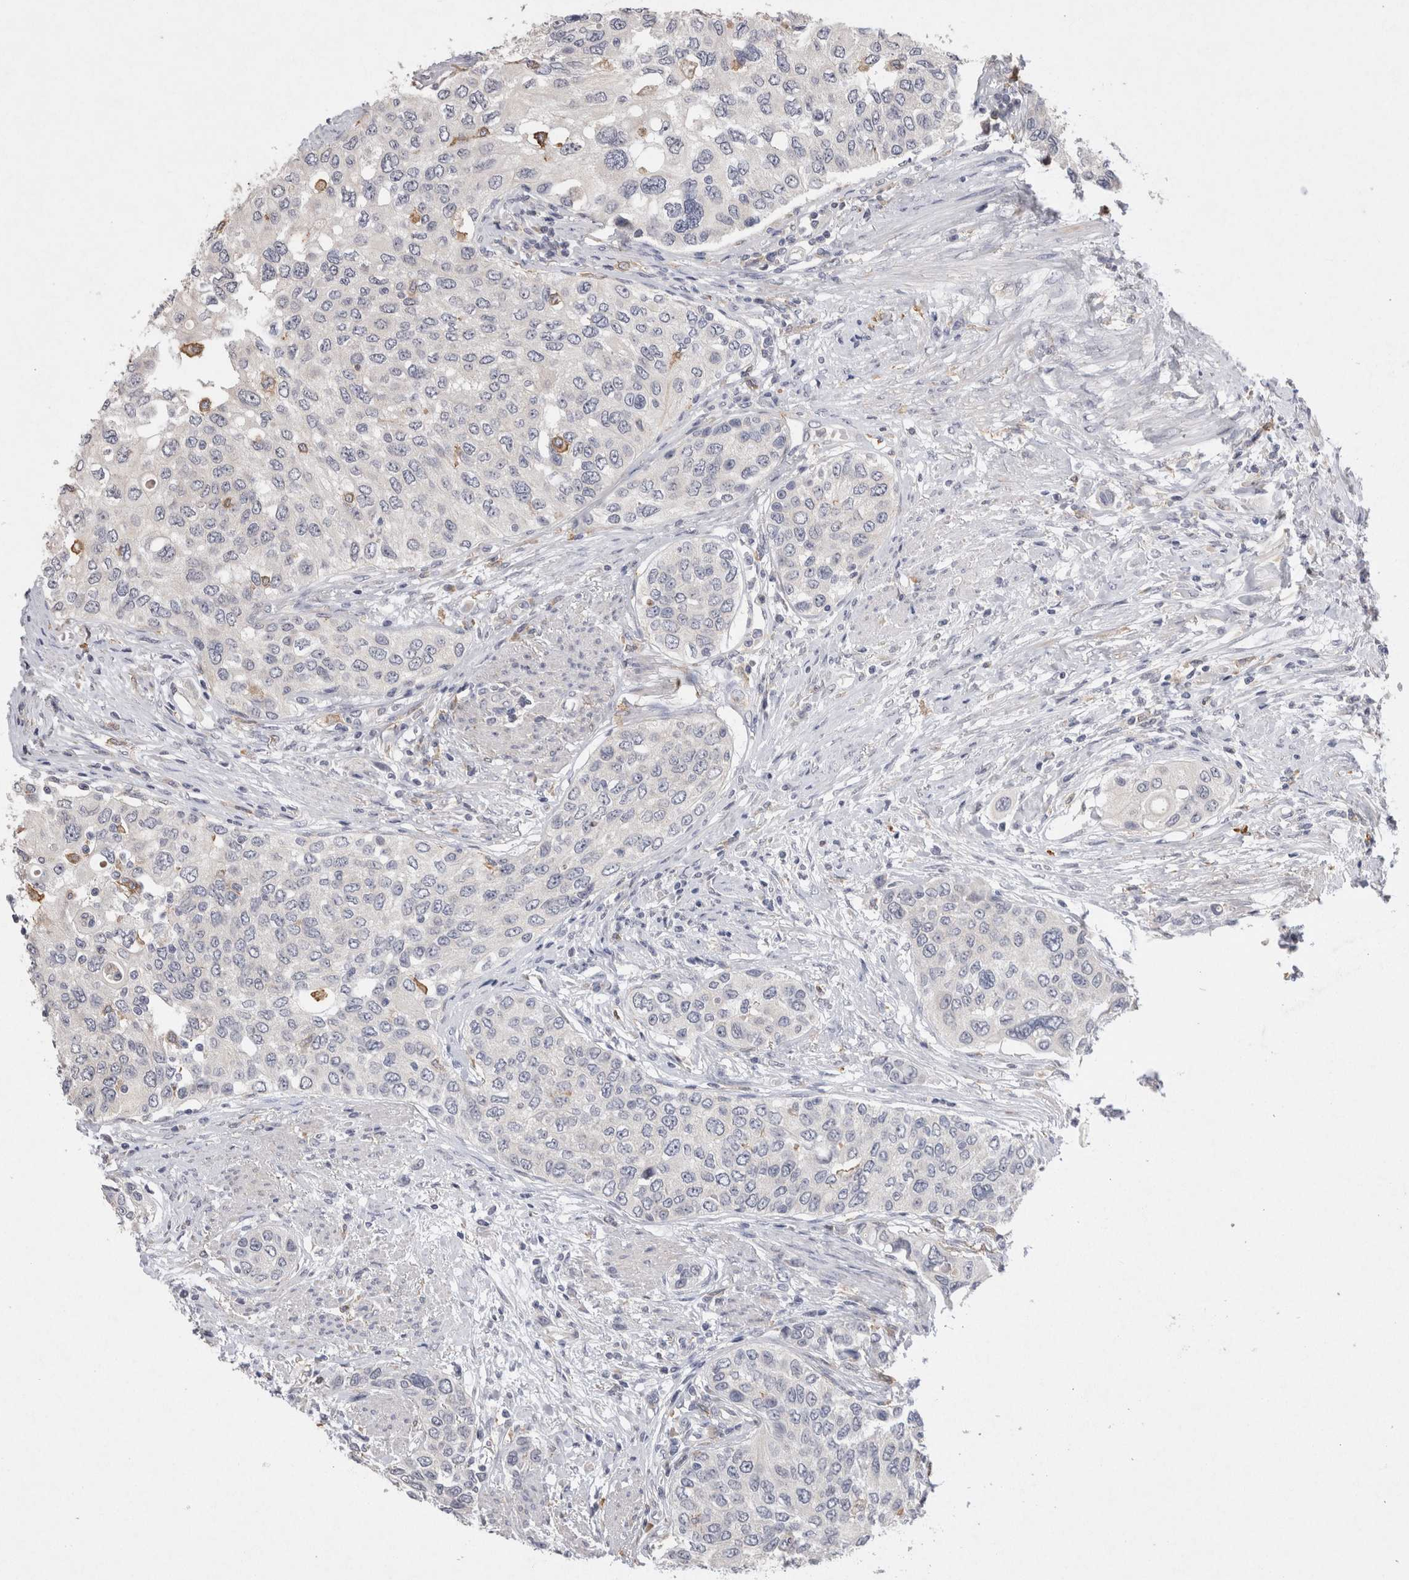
{"staining": {"intensity": "negative", "quantity": "none", "location": "none"}, "tissue": "urothelial cancer", "cell_type": "Tumor cells", "image_type": "cancer", "snomed": [{"axis": "morphology", "description": "Urothelial carcinoma, High grade"}, {"axis": "topography", "description": "Urinary bladder"}], "caption": "Human high-grade urothelial carcinoma stained for a protein using IHC demonstrates no staining in tumor cells.", "gene": "VSIG4", "patient": {"sex": "female", "age": 56}}